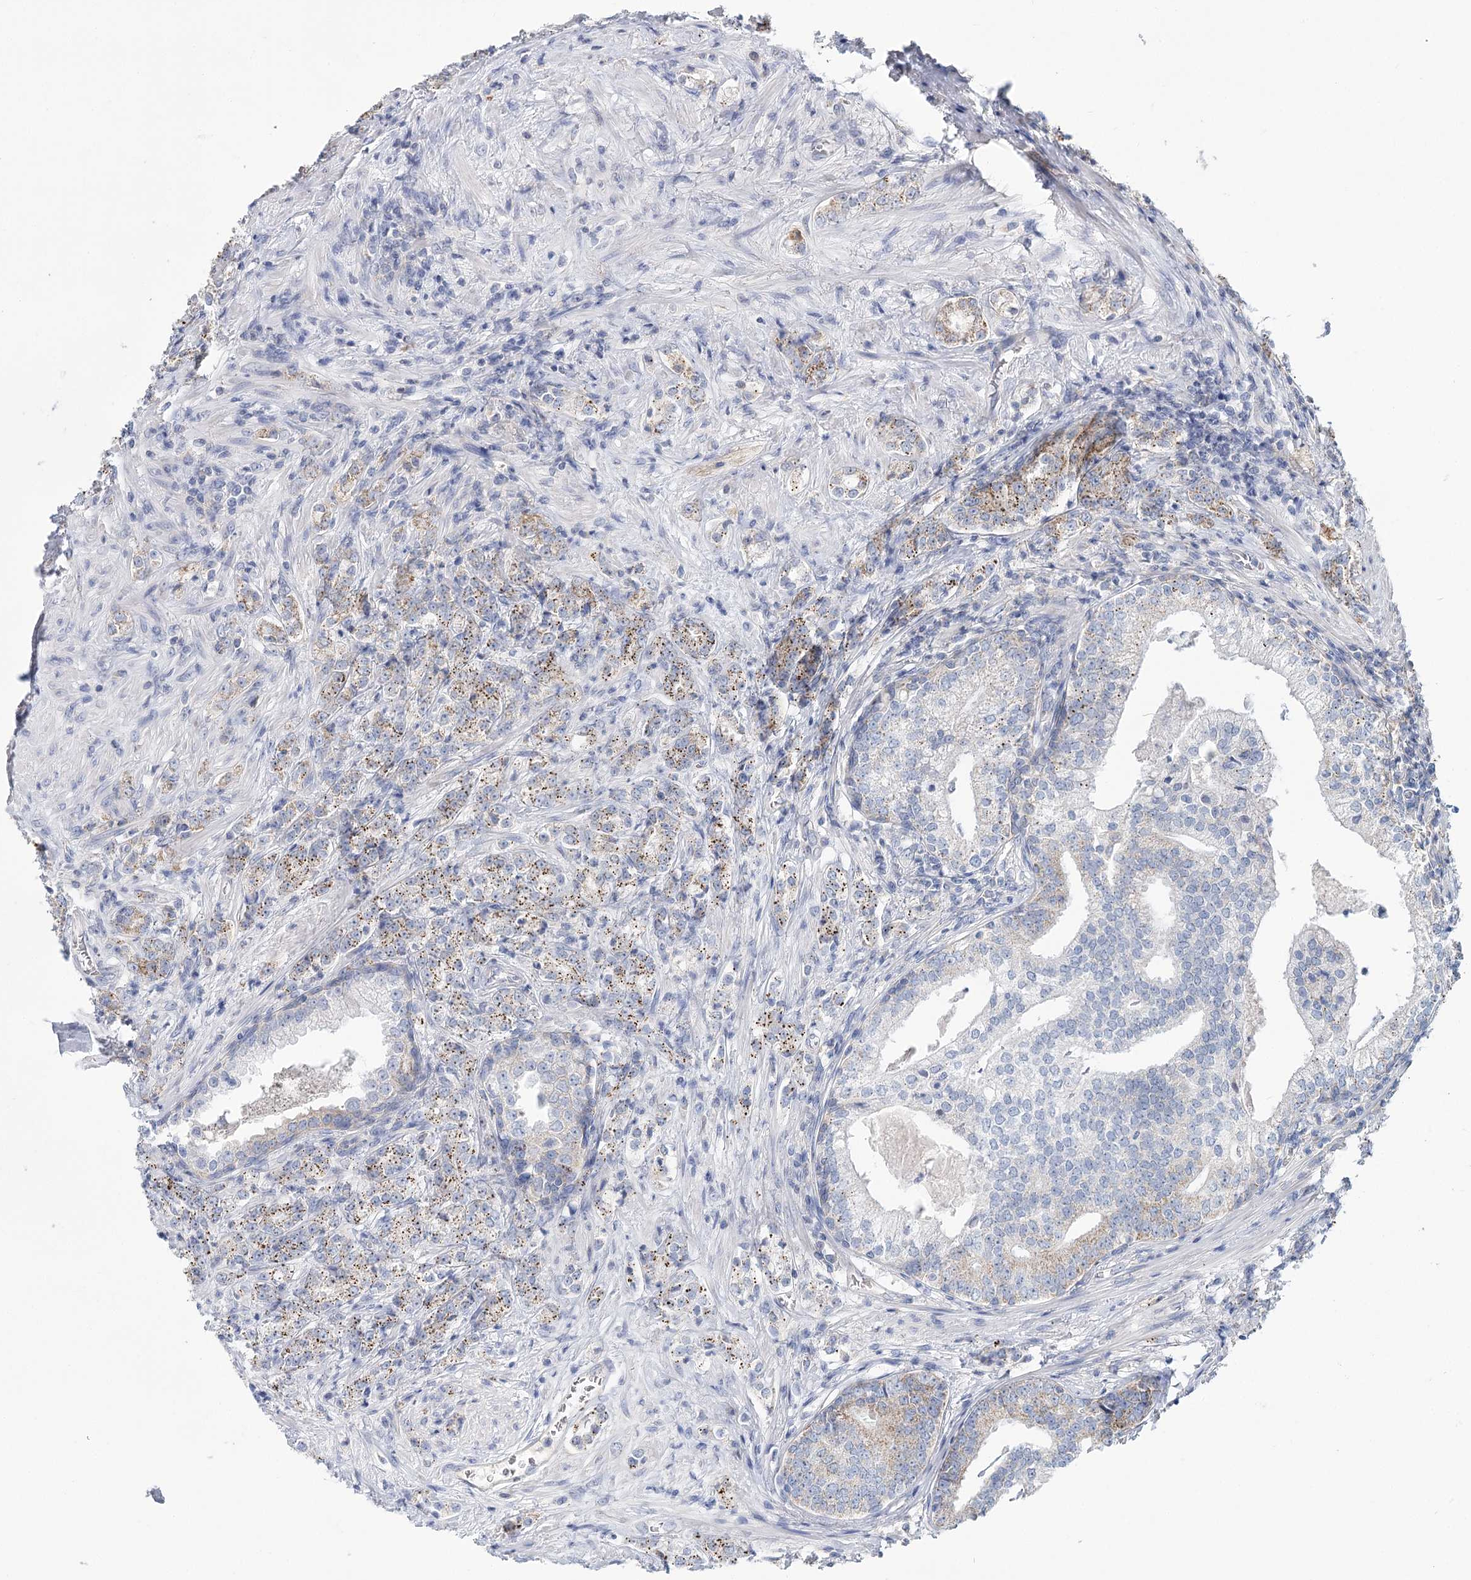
{"staining": {"intensity": "moderate", "quantity": "25%-75%", "location": "cytoplasmic/membranous"}, "tissue": "prostate cancer", "cell_type": "Tumor cells", "image_type": "cancer", "snomed": [{"axis": "morphology", "description": "Adenocarcinoma, High grade"}, {"axis": "topography", "description": "Prostate"}], "caption": "Immunohistochemistry (DAB (3,3'-diaminobenzidine)) staining of human prostate high-grade adenocarcinoma exhibits moderate cytoplasmic/membranous protein positivity in approximately 25%-75% of tumor cells. Using DAB (brown) and hematoxylin (blue) stains, captured at high magnification using brightfield microscopy.", "gene": "ARHGAP44", "patient": {"sex": "male", "age": 69}}